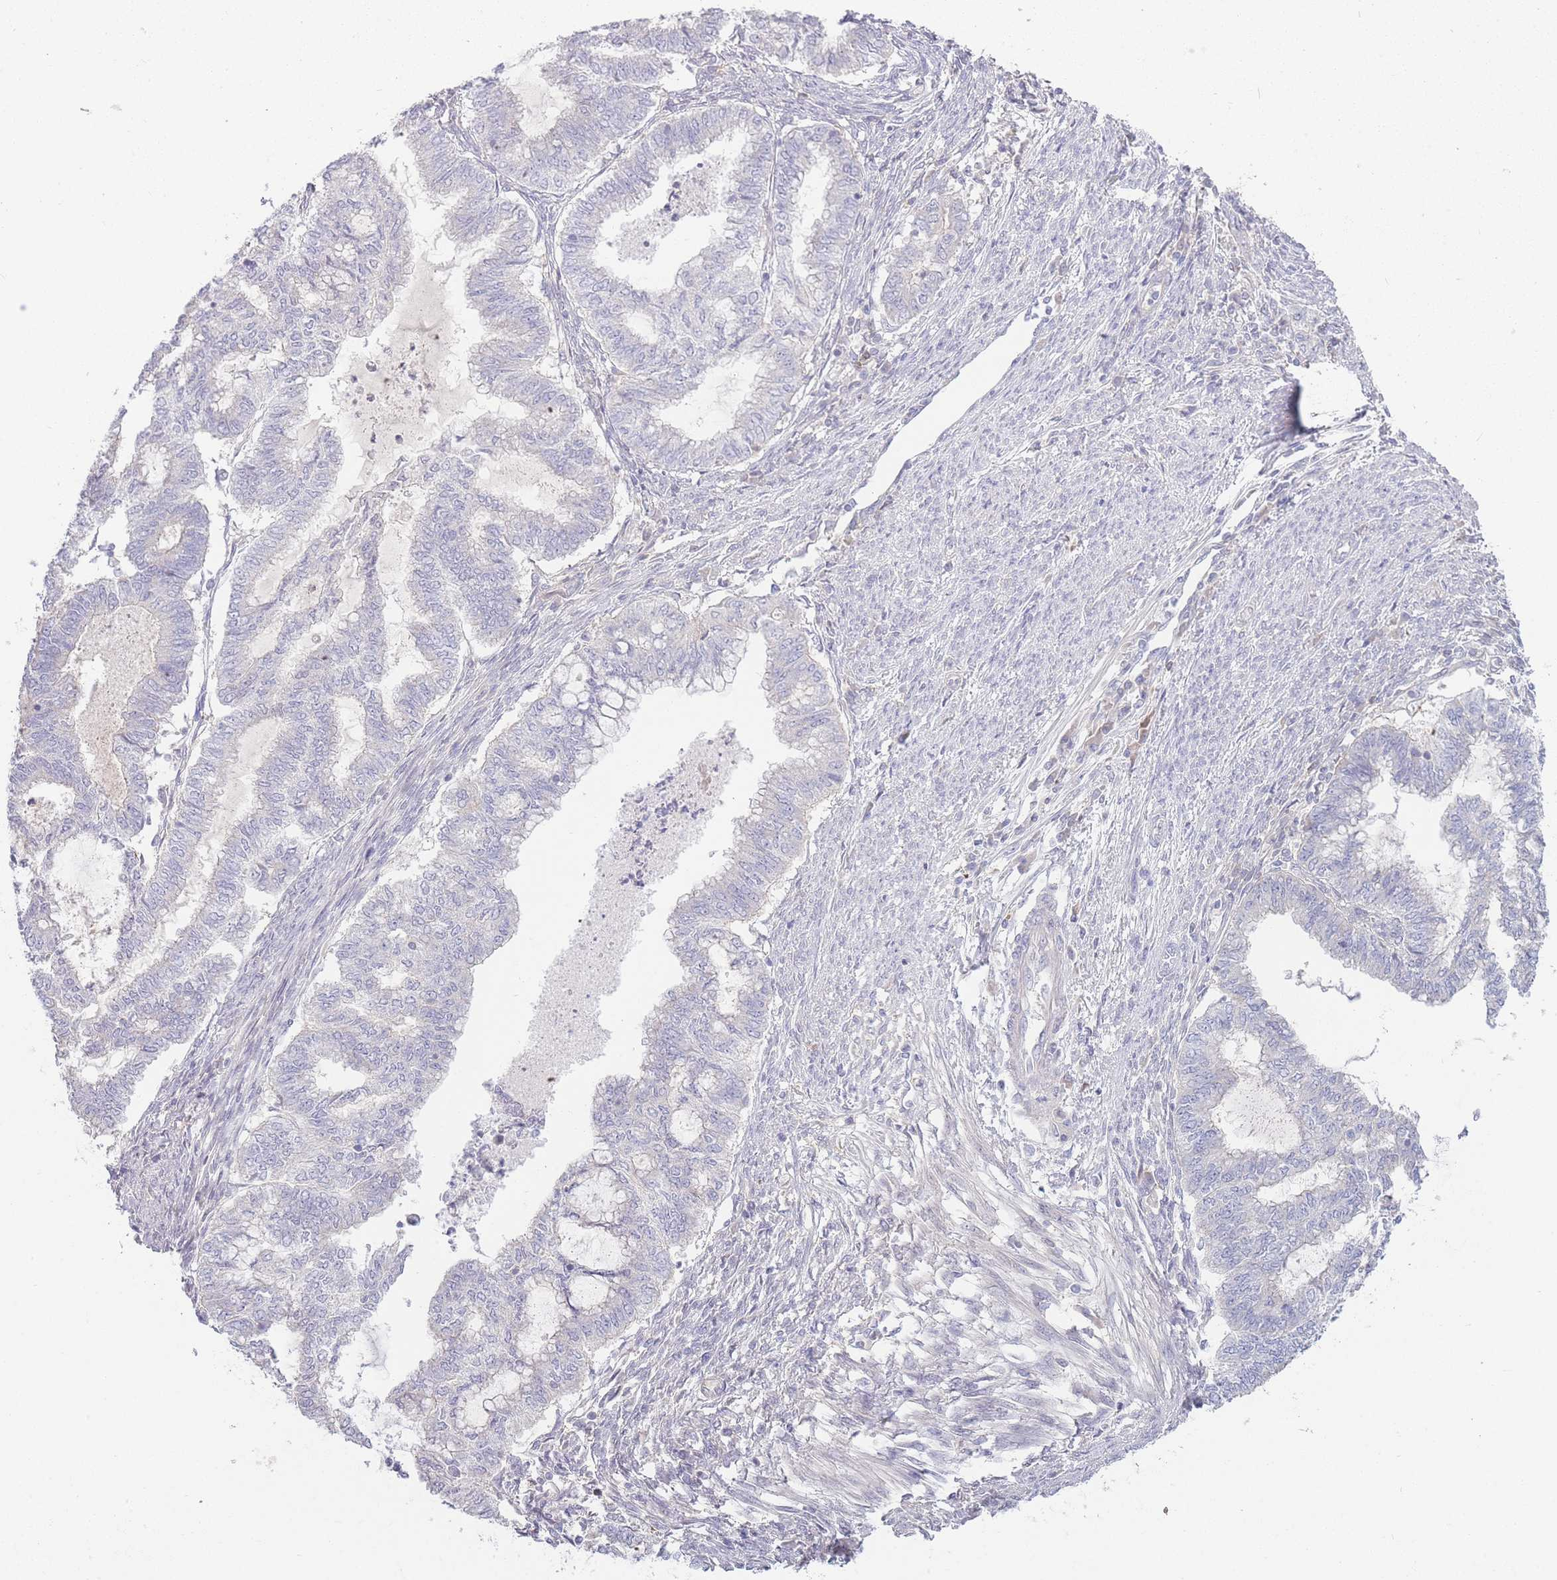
{"staining": {"intensity": "negative", "quantity": "none", "location": "none"}, "tissue": "endometrial cancer", "cell_type": "Tumor cells", "image_type": "cancer", "snomed": [{"axis": "morphology", "description": "Adenocarcinoma, NOS"}, {"axis": "topography", "description": "Endometrium"}], "caption": "Endometrial cancer was stained to show a protein in brown. There is no significant positivity in tumor cells.", "gene": "SPHKAP", "patient": {"sex": "female", "age": 79}}